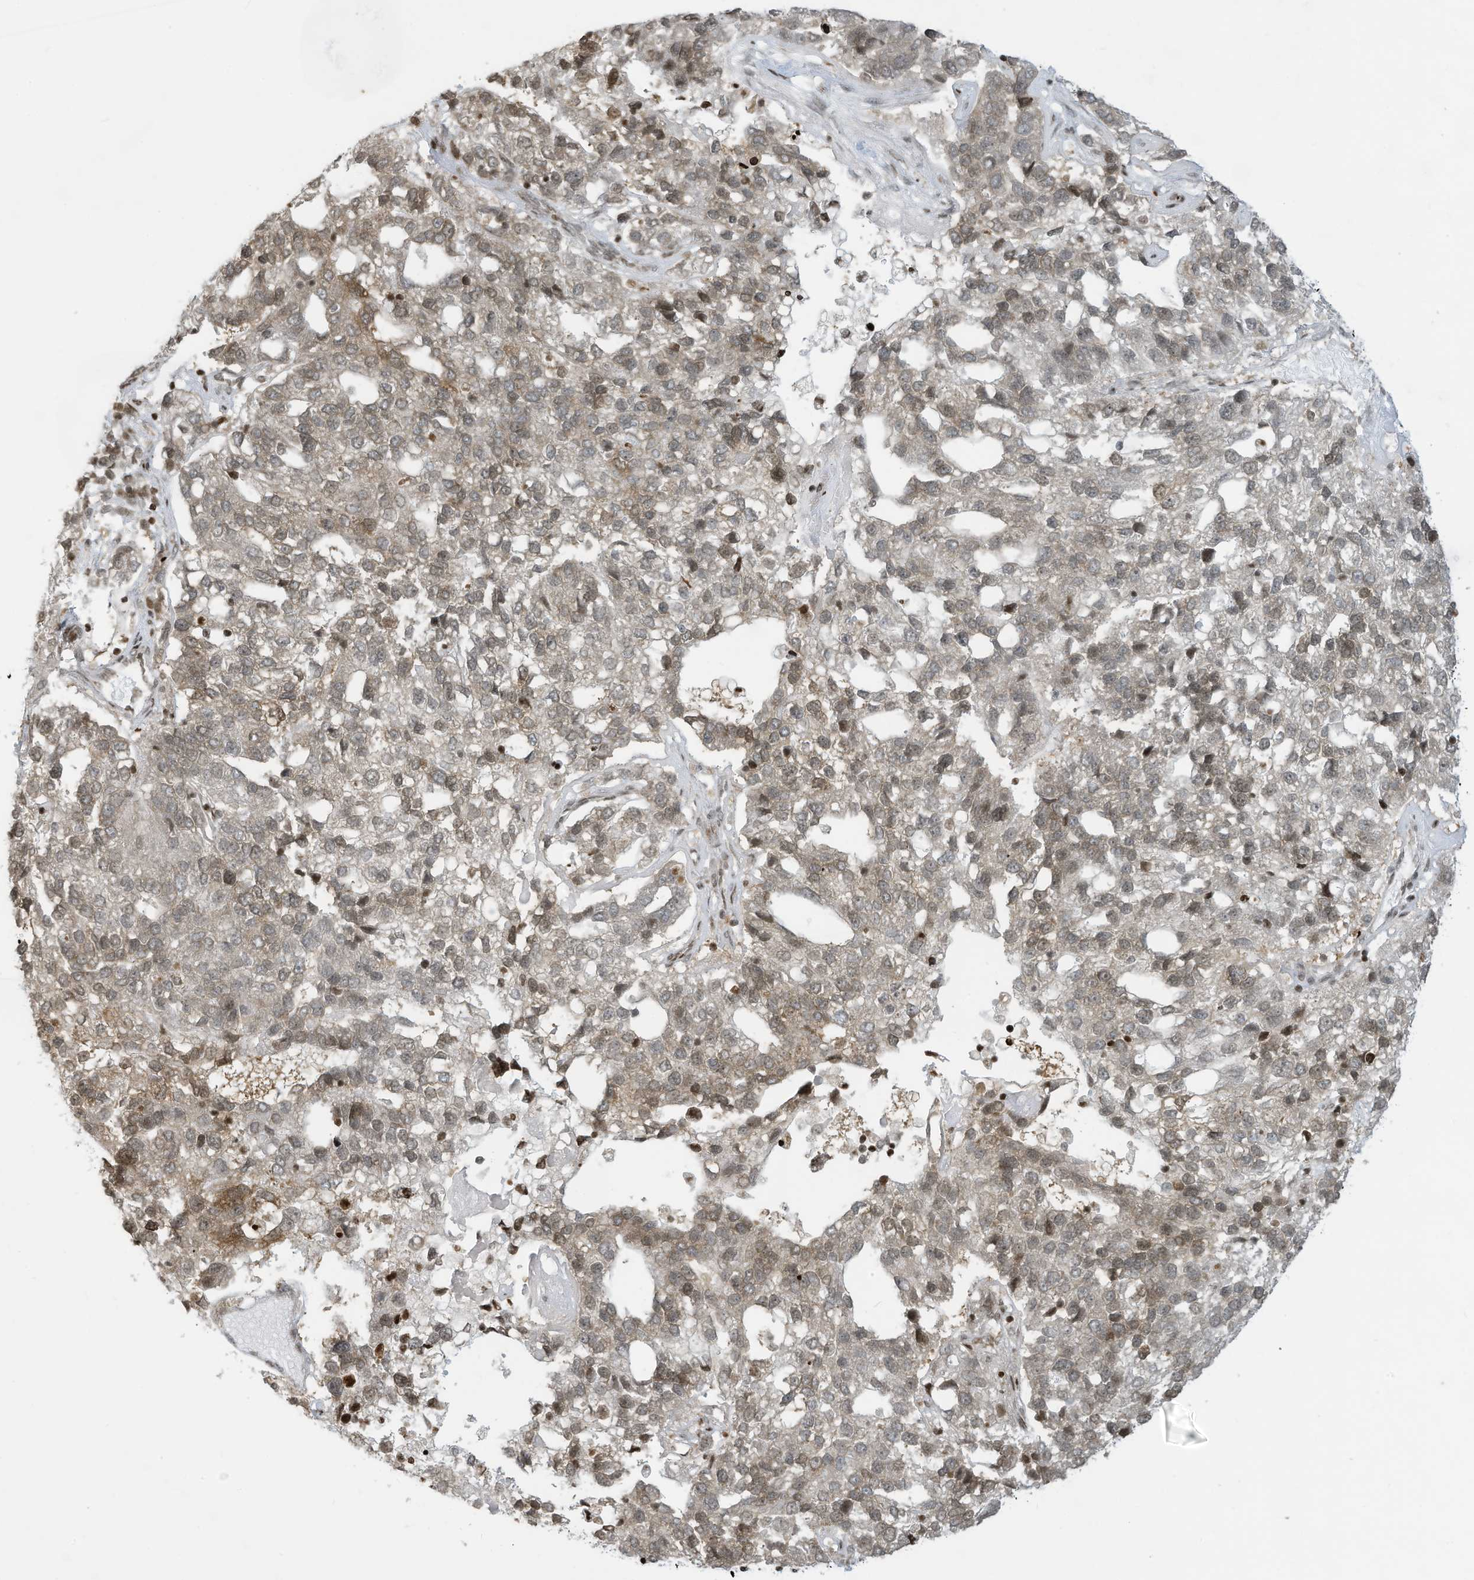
{"staining": {"intensity": "weak", "quantity": "25%-75%", "location": "cytoplasmic/membranous,nuclear"}, "tissue": "pancreatic cancer", "cell_type": "Tumor cells", "image_type": "cancer", "snomed": [{"axis": "morphology", "description": "Adenocarcinoma, NOS"}, {"axis": "topography", "description": "Pancreas"}], "caption": "An image of pancreatic cancer (adenocarcinoma) stained for a protein reveals weak cytoplasmic/membranous and nuclear brown staining in tumor cells. (Brightfield microscopy of DAB IHC at high magnification).", "gene": "ADI1", "patient": {"sex": "female", "age": 61}}